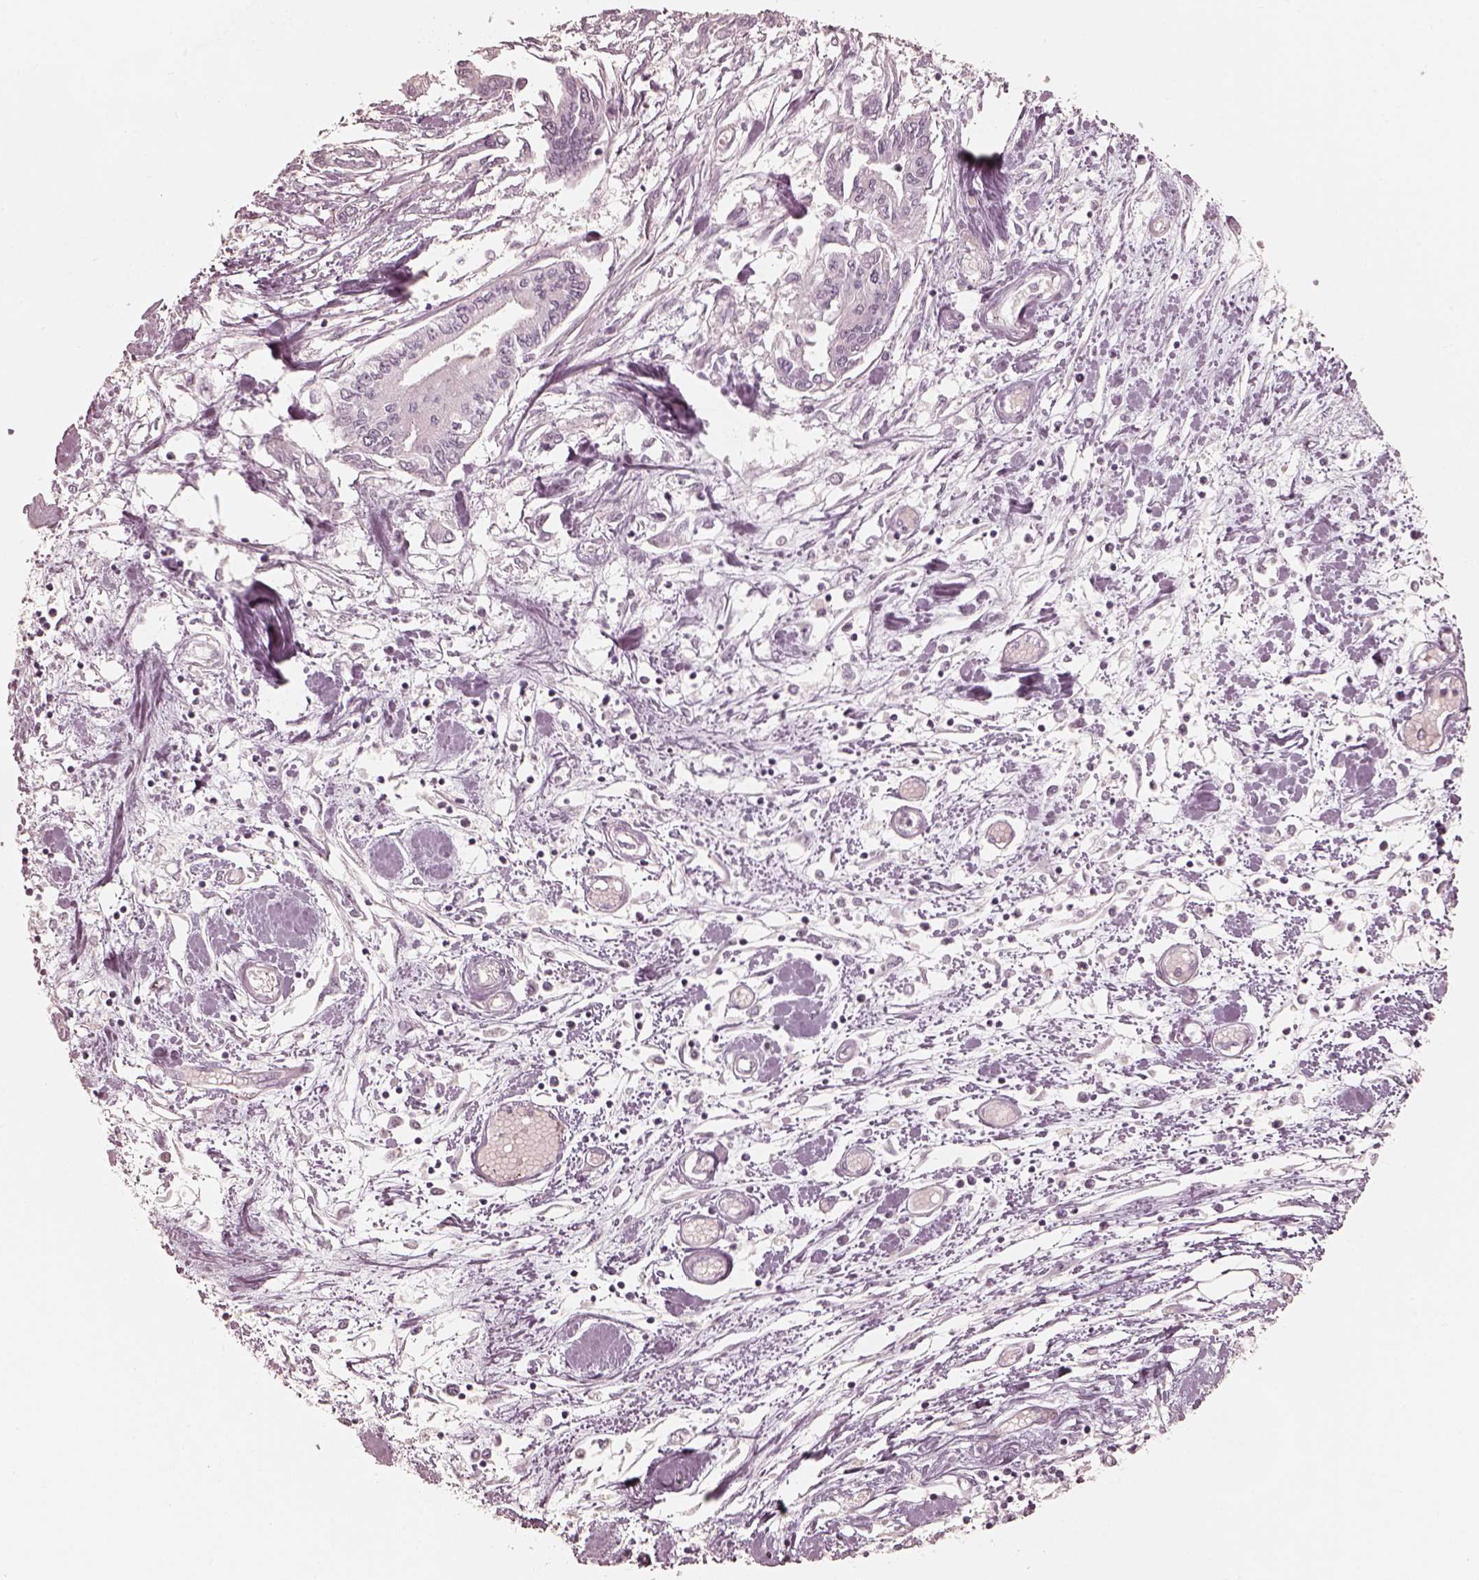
{"staining": {"intensity": "negative", "quantity": "none", "location": "none"}, "tissue": "pancreatic cancer", "cell_type": "Tumor cells", "image_type": "cancer", "snomed": [{"axis": "morphology", "description": "Adenocarcinoma, NOS"}, {"axis": "topography", "description": "Pancreas"}], "caption": "A micrograph of human pancreatic adenocarcinoma is negative for staining in tumor cells.", "gene": "KRT82", "patient": {"sex": "male", "age": 60}}